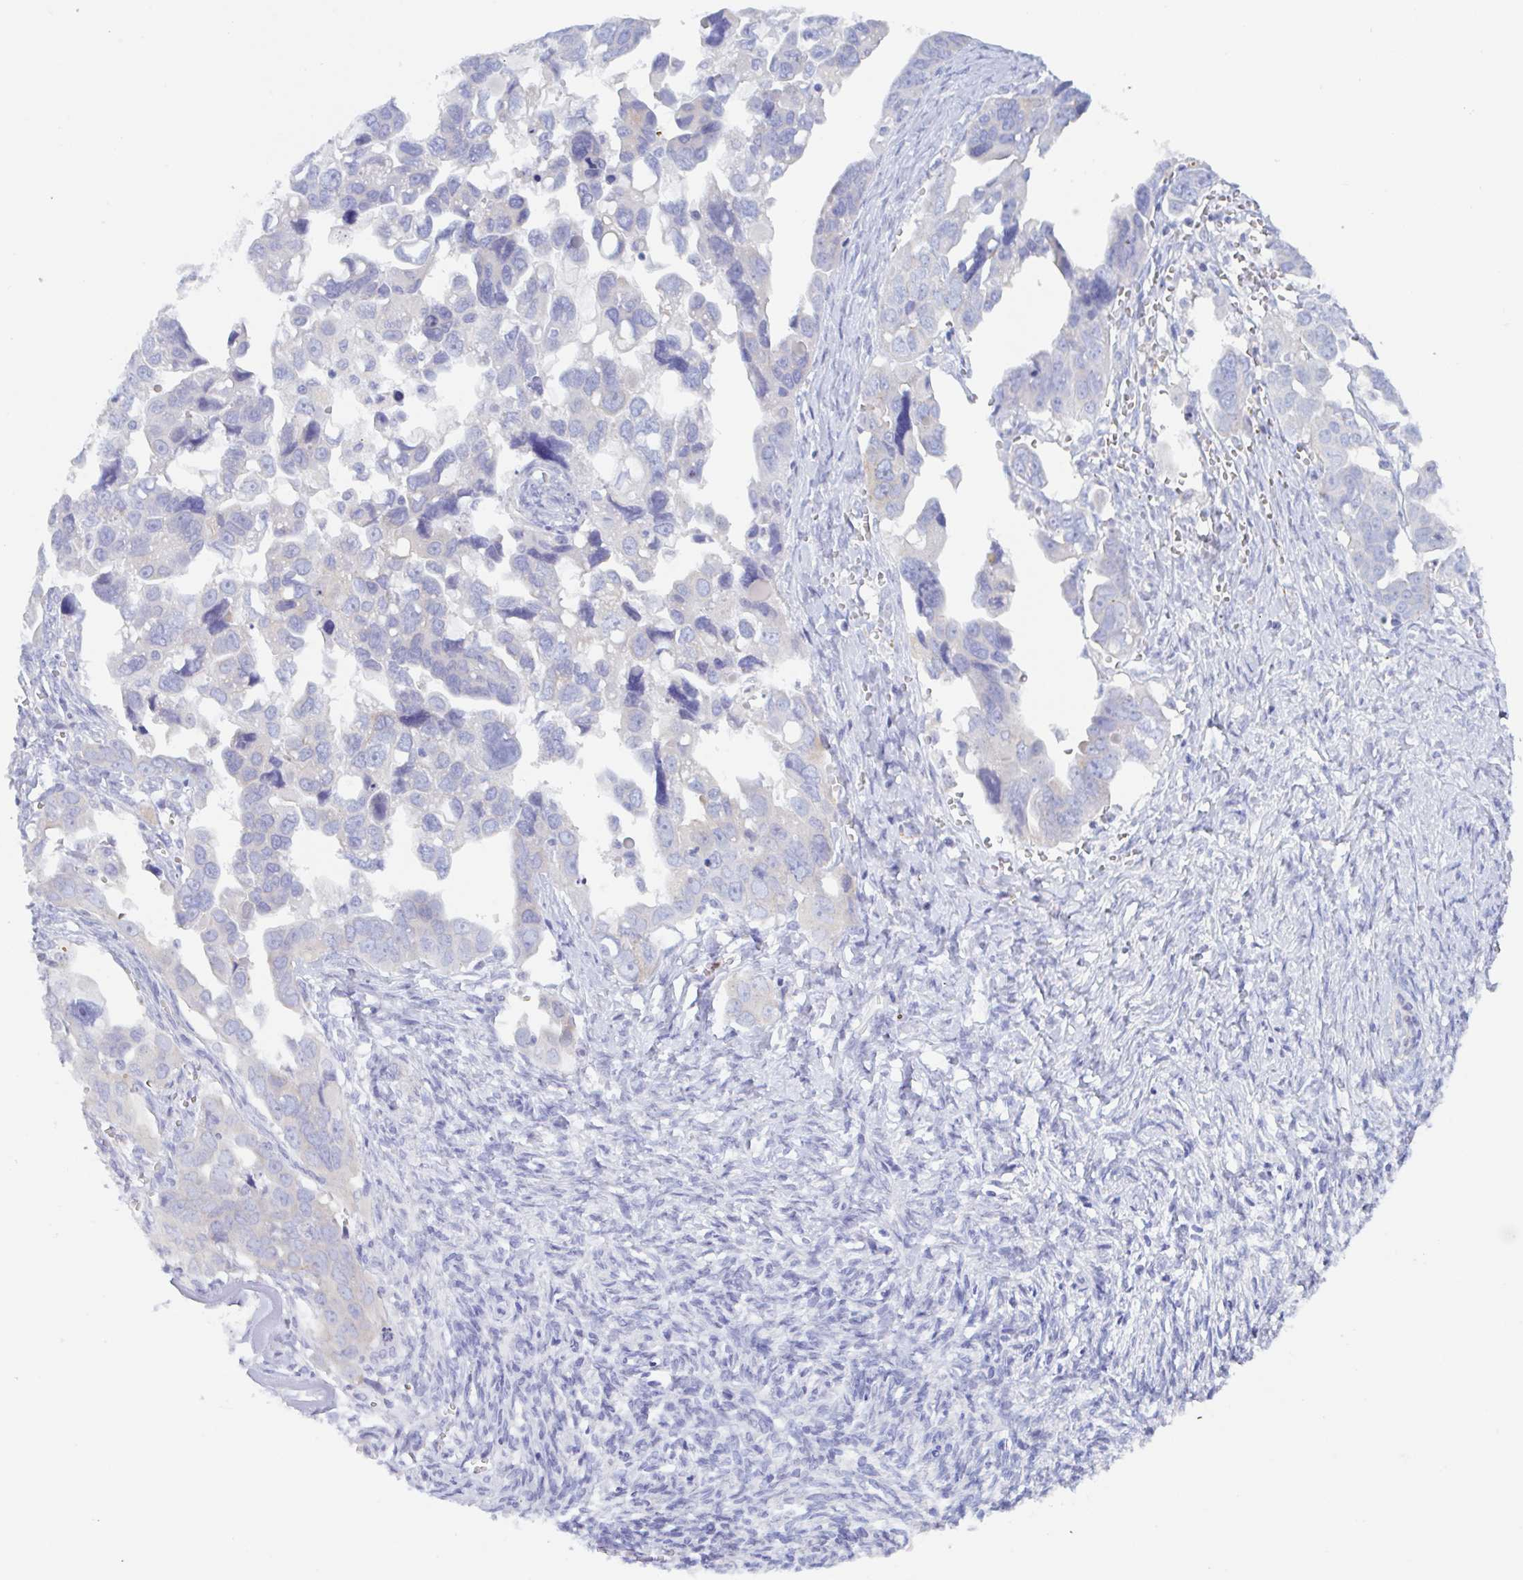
{"staining": {"intensity": "negative", "quantity": "none", "location": "none"}, "tissue": "ovarian cancer", "cell_type": "Tumor cells", "image_type": "cancer", "snomed": [{"axis": "morphology", "description": "Cystadenocarcinoma, serous, NOS"}, {"axis": "topography", "description": "Ovary"}], "caption": "Human serous cystadenocarcinoma (ovarian) stained for a protein using IHC exhibits no positivity in tumor cells.", "gene": "CEP170B", "patient": {"sex": "female", "age": 59}}